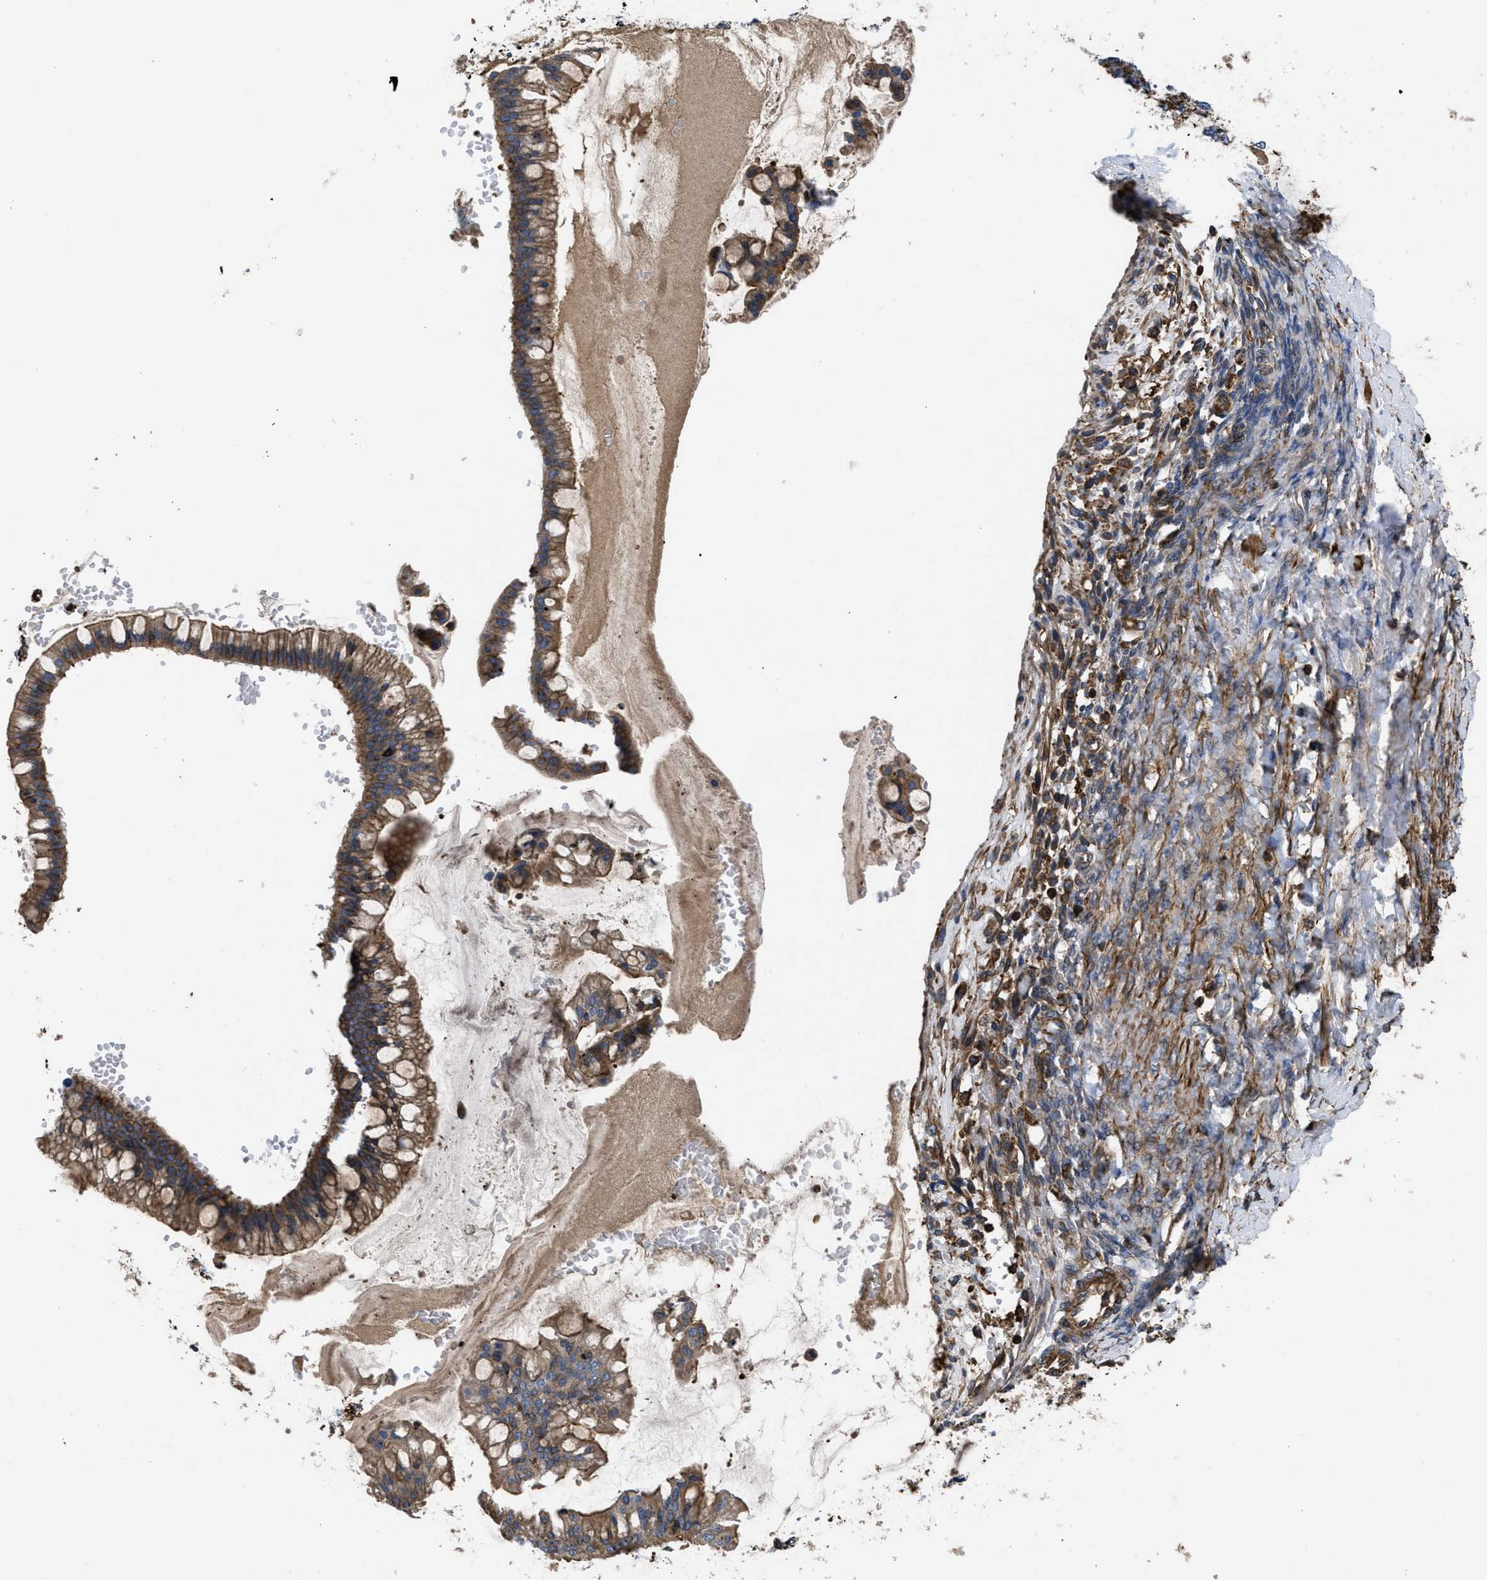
{"staining": {"intensity": "moderate", "quantity": ">75%", "location": "cytoplasmic/membranous"}, "tissue": "ovarian cancer", "cell_type": "Tumor cells", "image_type": "cancer", "snomed": [{"axis": "morphology", "description": "Cystadenocarcinoma, mucinous, NOS"}, {"axis": "topography", "description": "Ovary"}], "caption": "This is an image of immunohistochemistry staining of ovarian cancer (mucinous cystadenocarcinoma), which shows moderate positivity in the cytoplasmic/membranous of tumor cells.", "gene": "SCUBE2", "patient": {"sex": "female", "age": 73}}